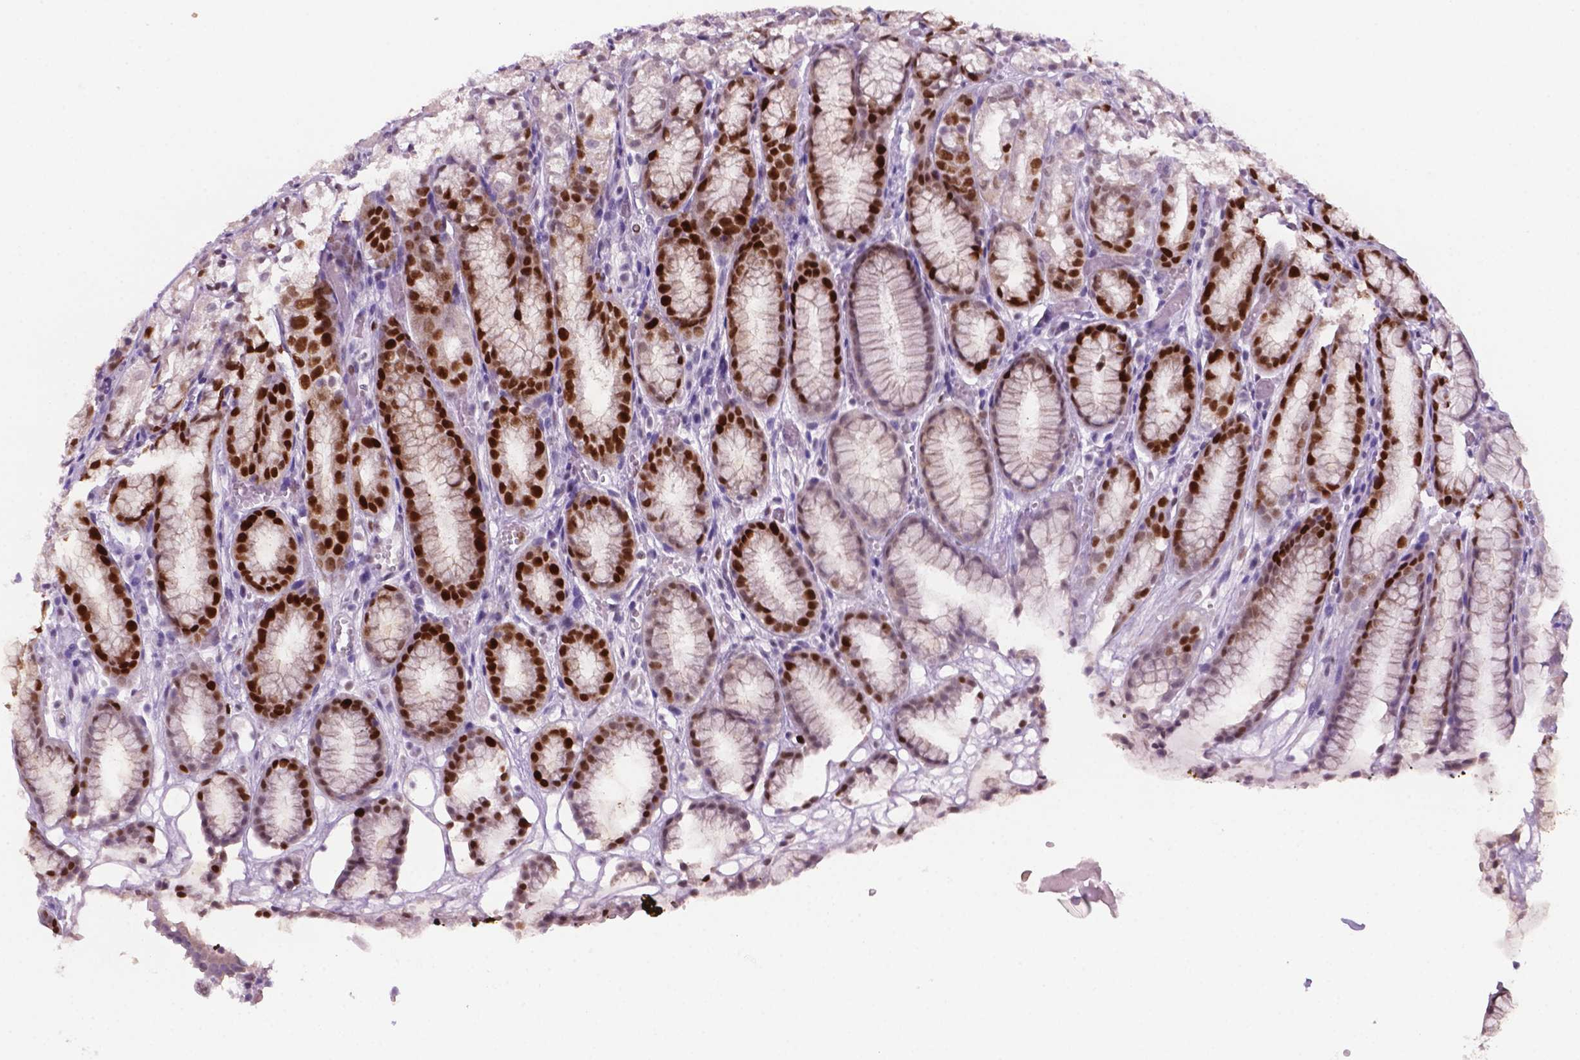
{"staining": {"intensity": "strong", "quantity": "25%-75%", "location": "nuclear"}, "tissue": "stomach", "cell_type": "Glandular cells", "image_type": "normal", "snomed": [{"axis": "morphology", "description": "Normal tissue, NOS"}, {"axis": "topography", "description": "Stomach"}], "caption": "DAB immunohistochemical staining of normal human stomach reveals strong nuclear protein positivity in about 25%-75% of glandular cells.", "gene": "NCAPH2", "patient": {"sex": "male", "age": 70}}